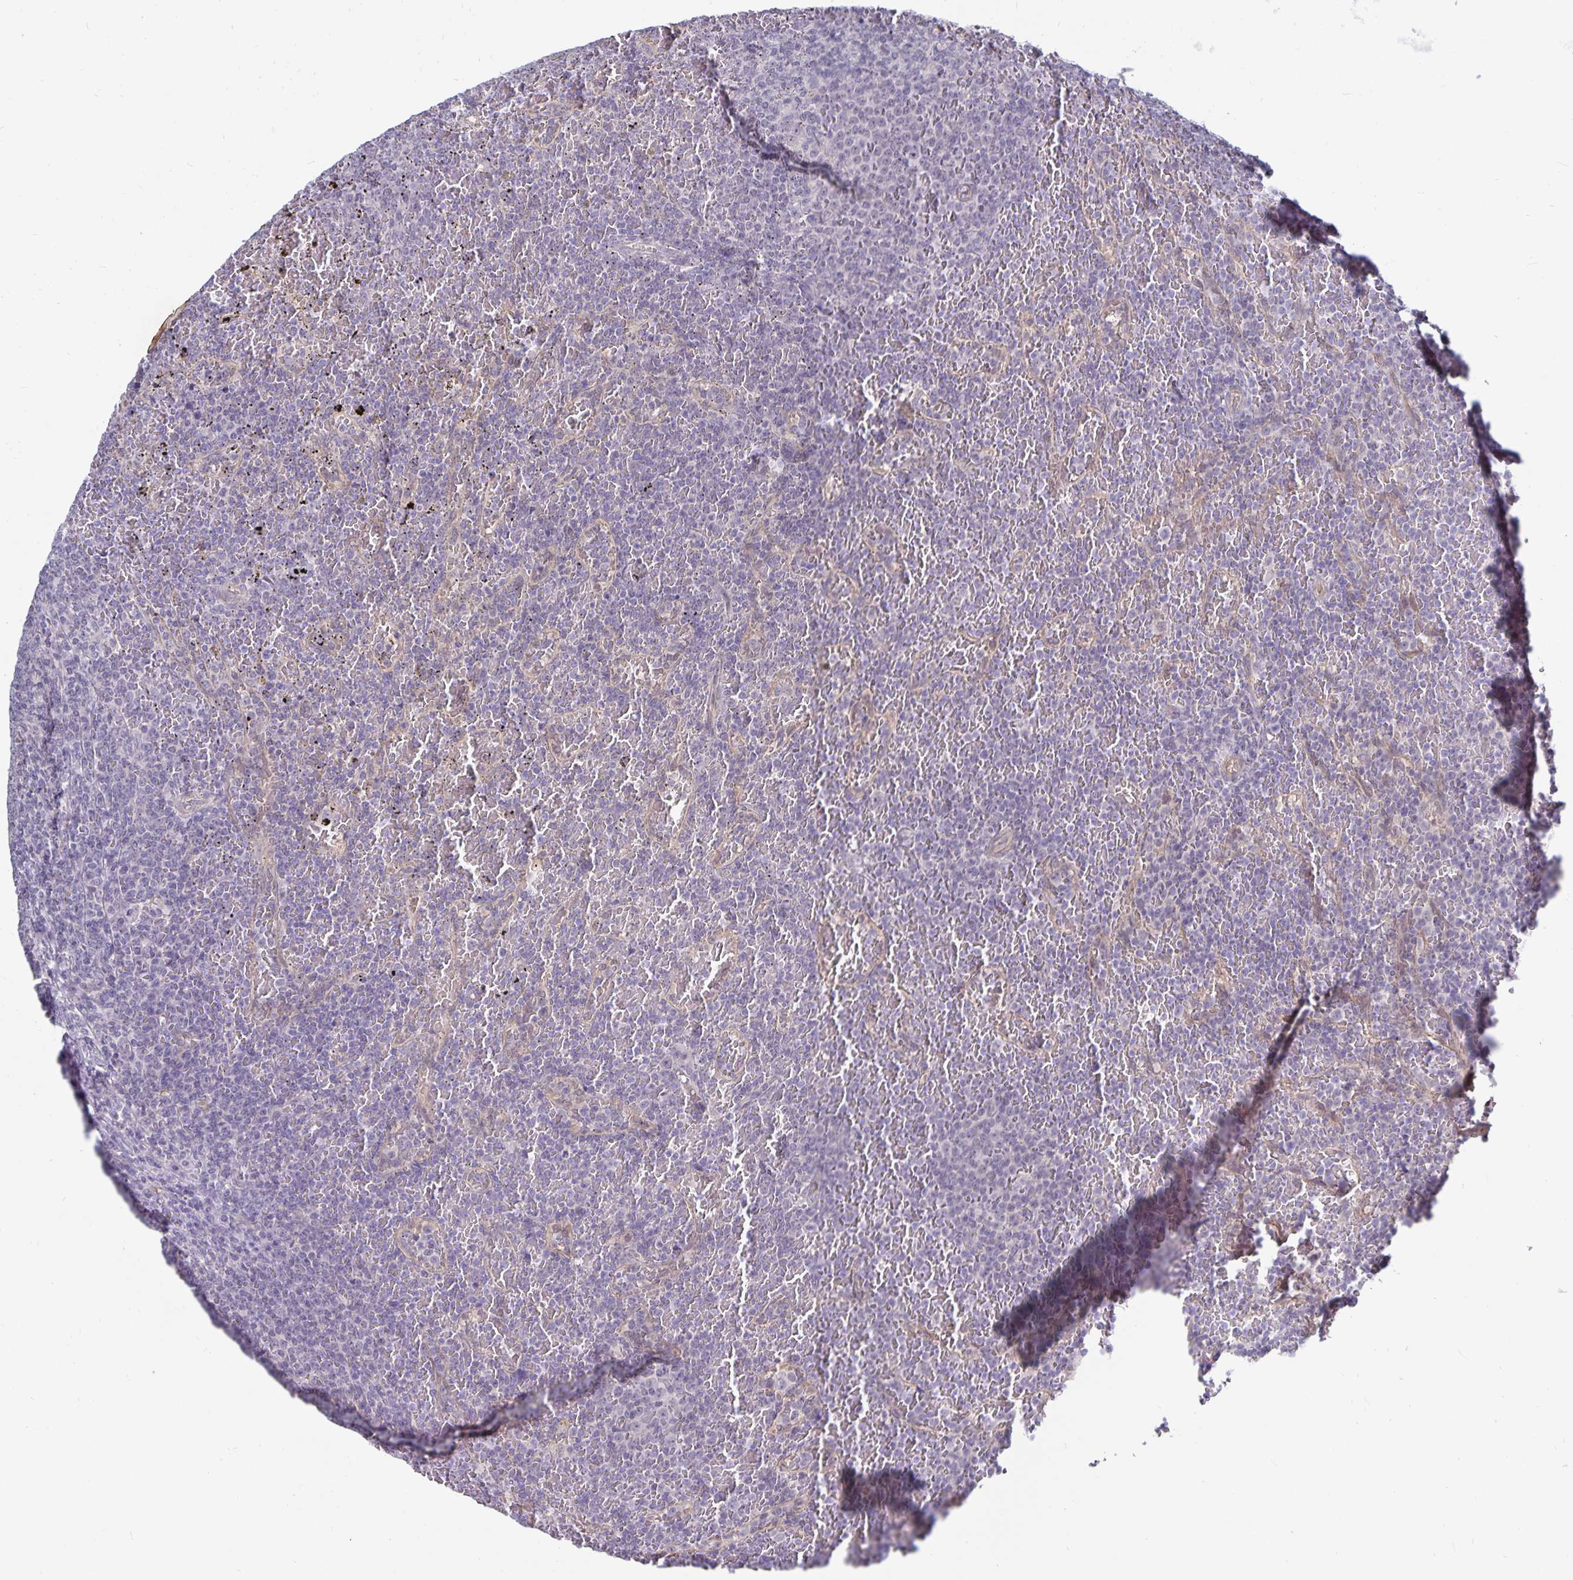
{"staining": {"intensity": "negative", "quantity": "none", "location": "none"}, "tissue": "lymphoma", "cell_type": "Tumor cells", "image_type": "cancer", "snomed": [{"axis": "morphology", "description": "Malignant lymphoma, non-Hodgkin's type, Low grade"}, {"axis": "topography", "description": "Spleen"}], "caption": "IHC histopathology image of lymphoma stained for a protein (brown), which displays no positivity in tumor cells.", "gene": "CDKN2B", "patient": {"sex": "female", "age": 77}}